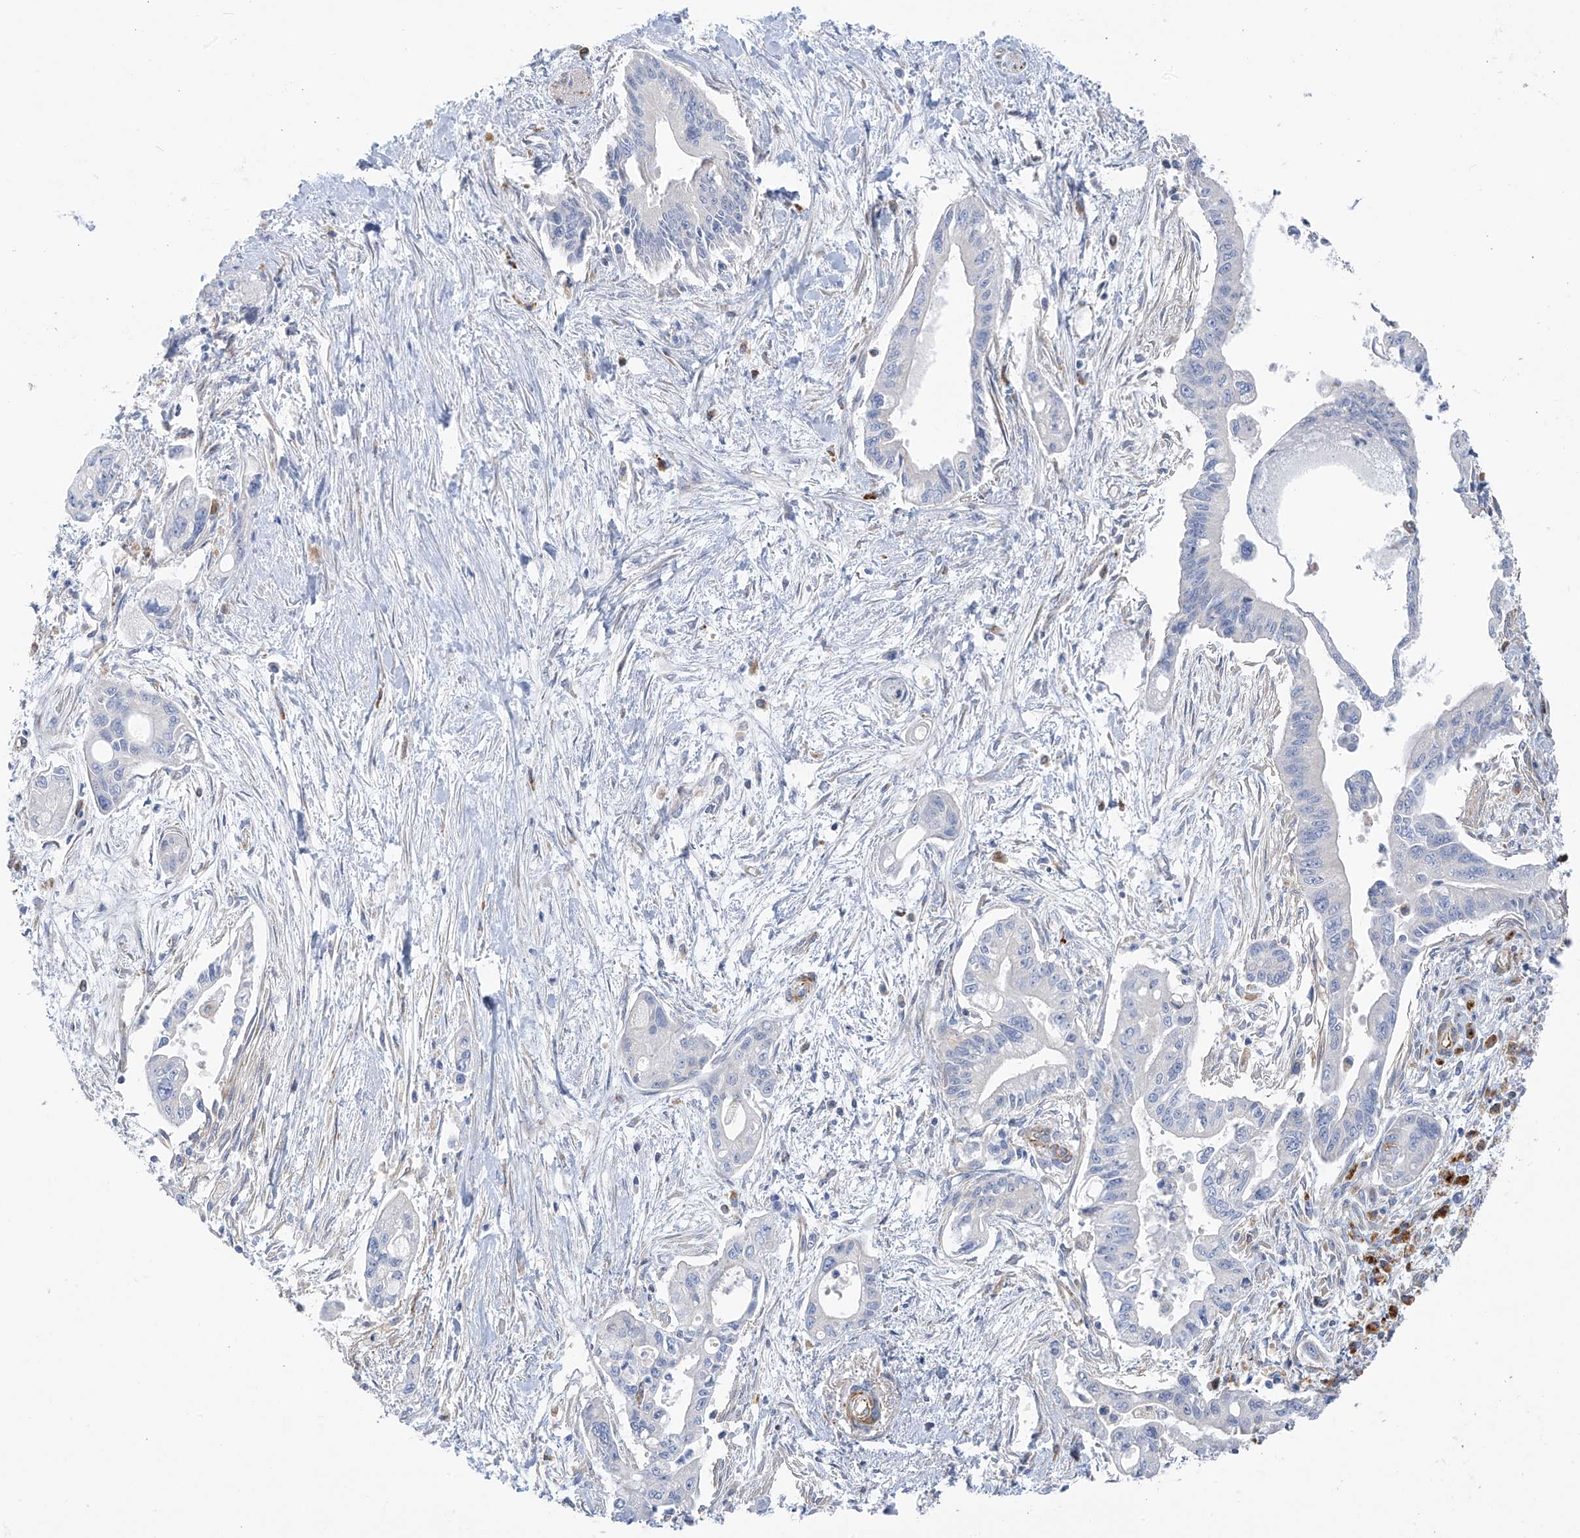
{"staining": {"intensity": "negative", "quantity": "none", "location": "none"}, "tissue": "pancreatic cancer", "cell_type": "Tumor cells", "image_type": "cancer", "snomed": [{"axis": "morphology", "description": "Adenocarcinoma, NOS"}, {"axis": "topography", "description": "Pancreas"}], "caption": "This is an immunohistochemistry (IHC) photomicrograph of pancreatic cancer (adenocarcinoma). There is no positivity in tumor cells.", "gene": "TAL2", "patient": {"sex": "male", "age": 70}}